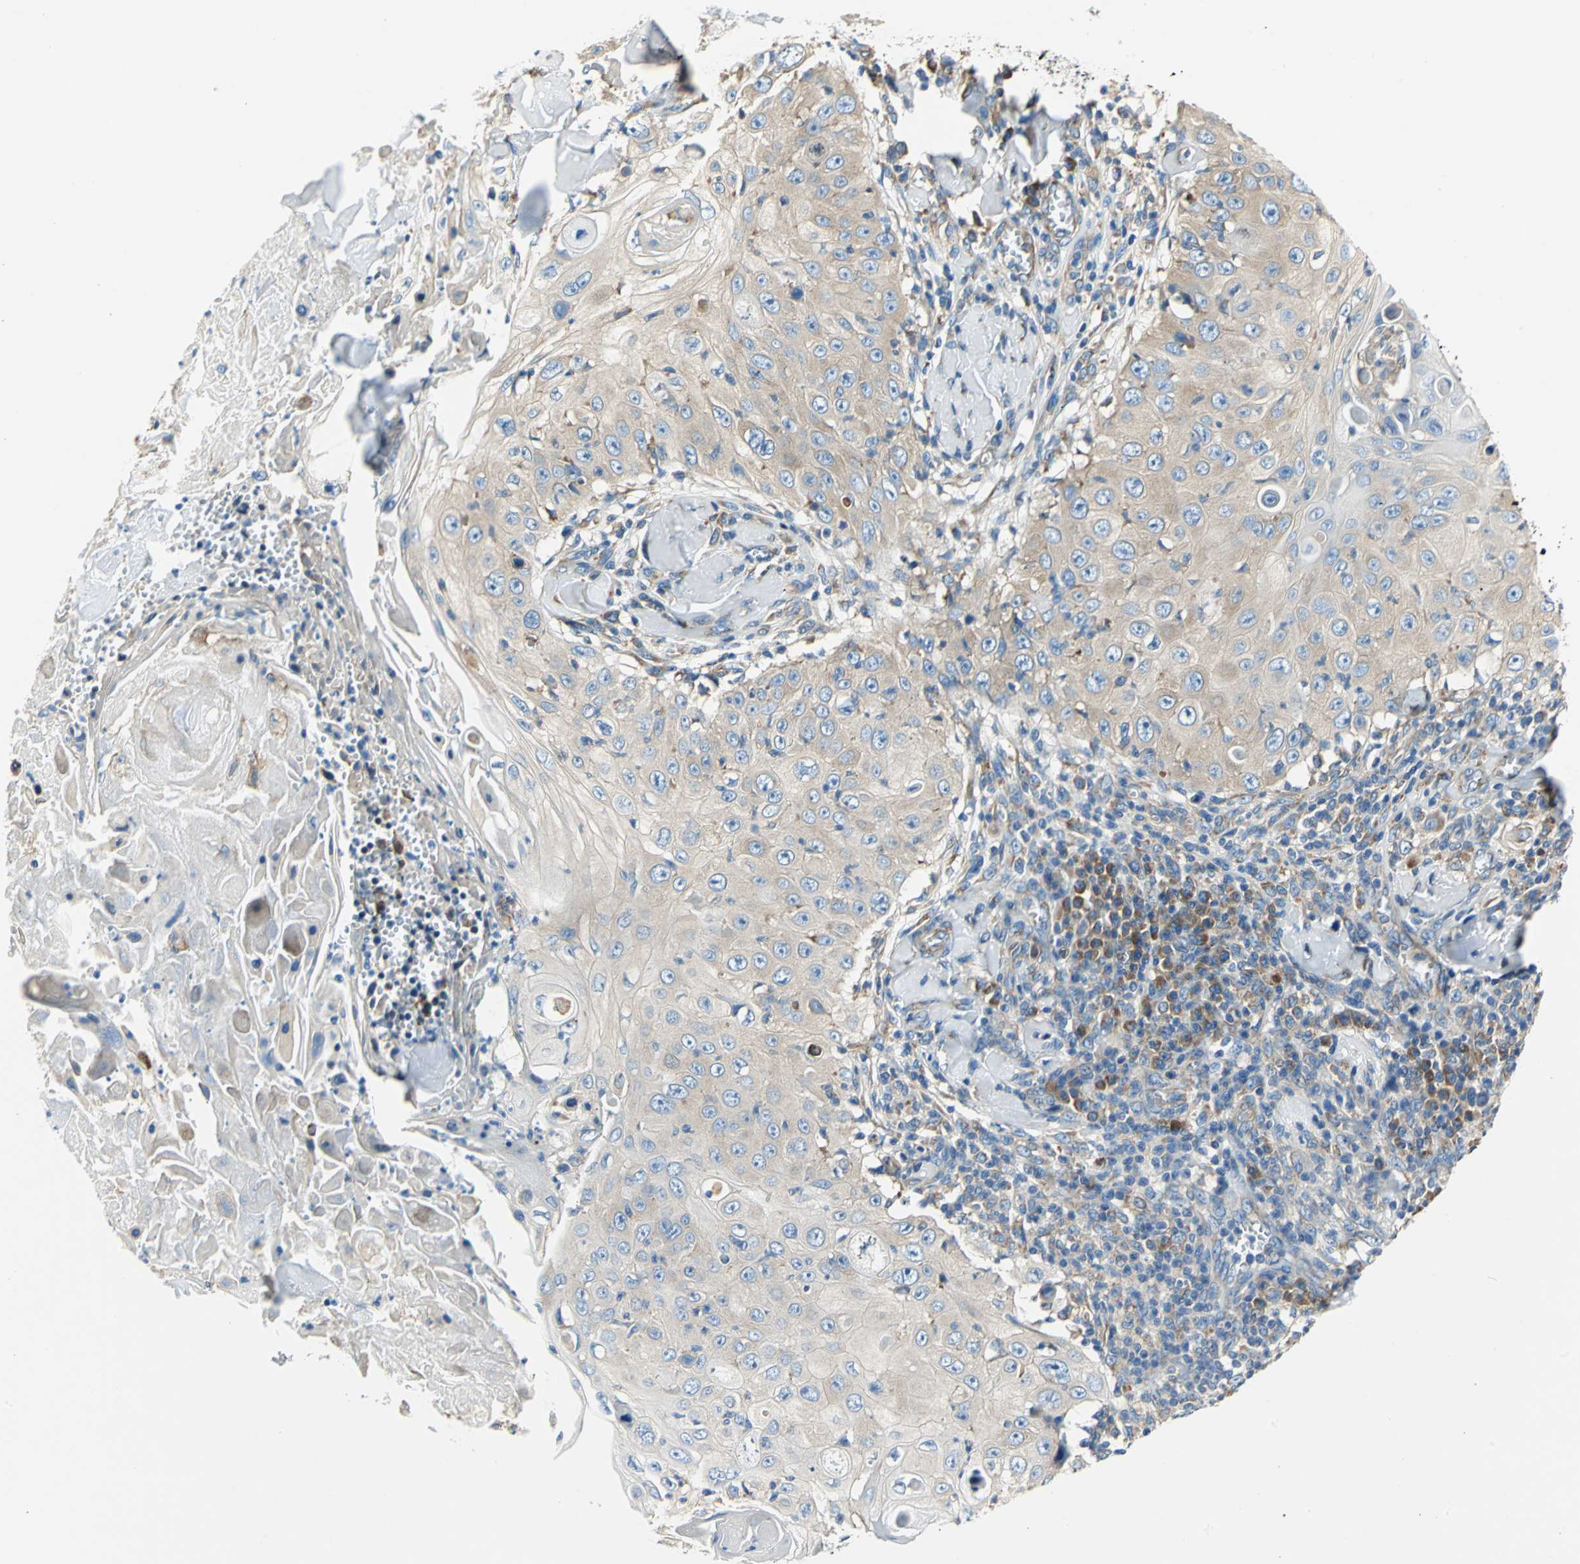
{"staining": {"intensity": "weak", "quantity": "25%-75%", "location": "cytoplasmic/membranous"}, "tissue": "skin cancer", "cell_type": "Tumor cells", "image_type": "cancer", "snomed": [{"axis": "morphology", "description": "Squamous cell carcinoma, NOS"}, {"axis": "topography", "description": "Skin"}], "caption": "A brown stain labels weak cytoplasmic/membranous staining of a protein in human skin cancer tumor cells.", "gene": "TRIM25", "patient": {"sex": "male", "age": 86}}